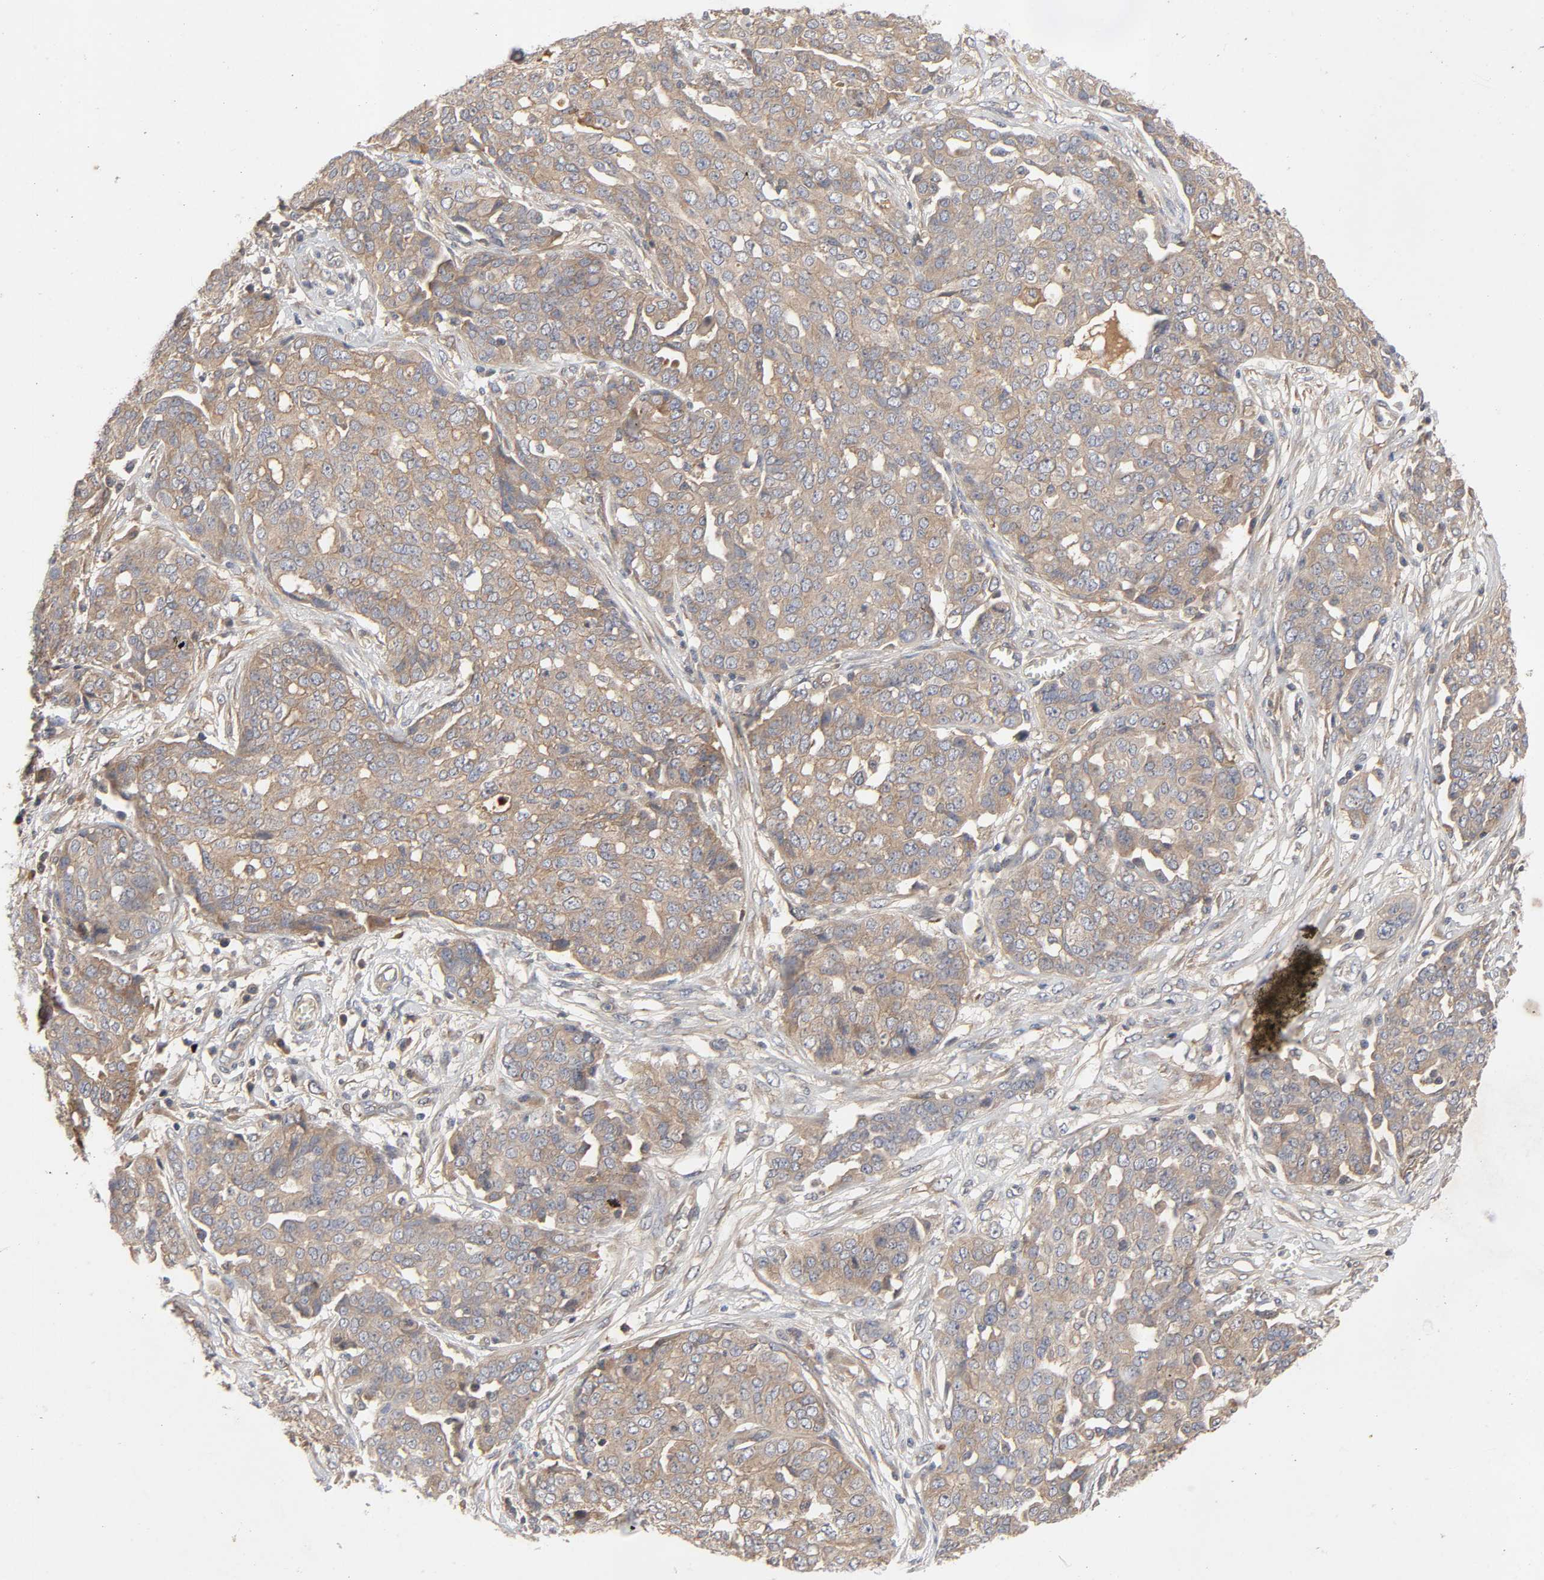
{"staining": {"intensity": "moderate", "quantity": ">75%", "location": "cytoplasmic/membranous"}, "tissue": "ovarian cancer", "cell_type": "Tumor cells", "image_type": "cancer", "snomed": [{"axis": "morphology", "description": "Cystadenocarcinoma, serous, NOS"}, {"axis": "topography", "description": "Soft tissue"}, {"axis": "topography", "description": "Ovary"}], "caption": "An immunohistochemistry (IHC) histopathology image of neoplastic tissue is shown. Protein staining in brown highlights moderate cytoplasmic/membranous positivity in ovarian serous cystadenocarcinoma within tumor cells.", "gene": "CPB2", "patient": {"sex": "female", "age": 57}}